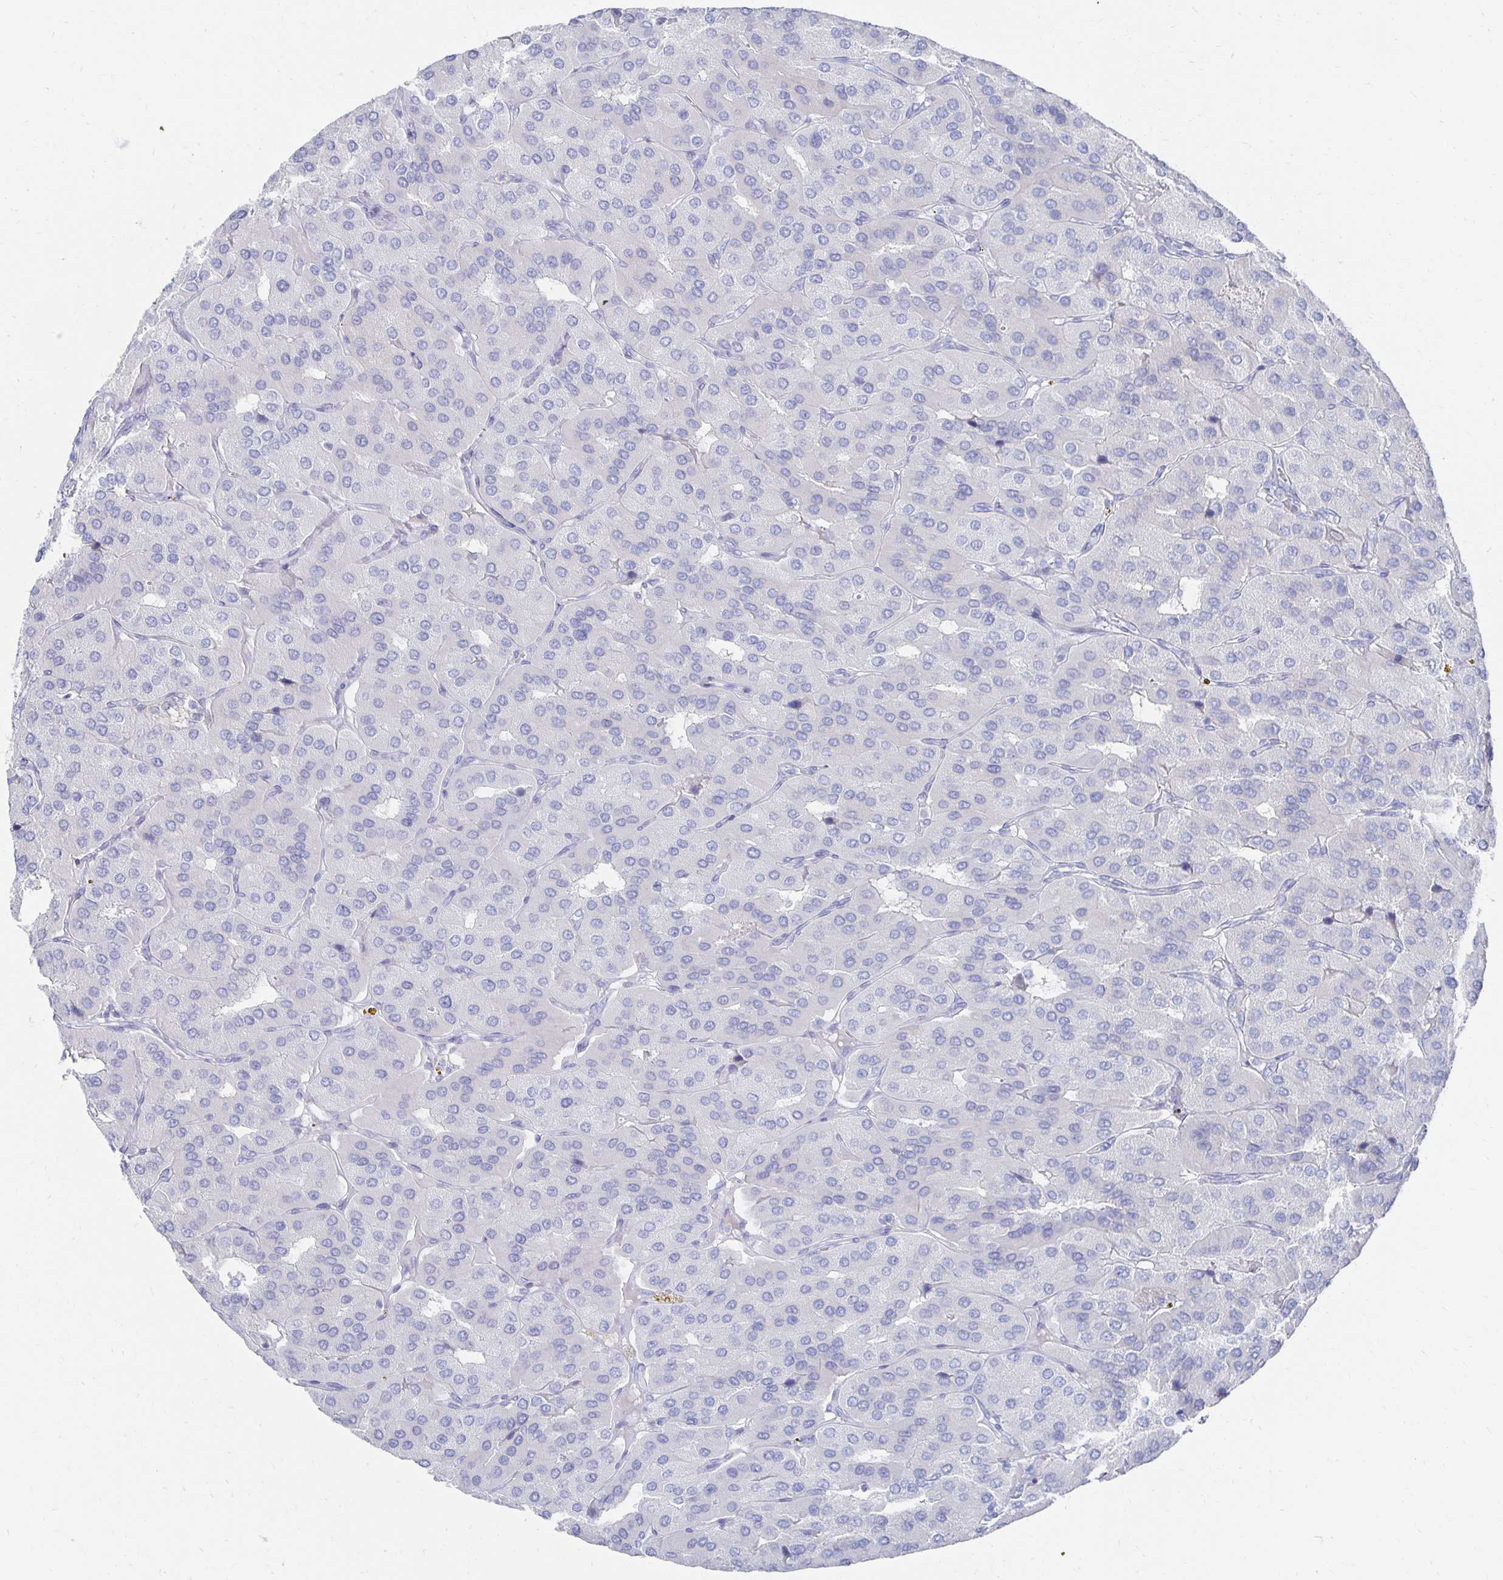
{"staining": {"intensity": "negative", "quantity": "none", "location": "none"}, "tissue": "parathyroid gland", "cell_type": "Glandular cells", "image_type": "normal", "snomed": [{"axis": "morphology", "description": "Normal tissue, NOS"}, {"axis": "morphology", "description": "Adenoma, NOS"}, {"axis": "topography", "description": "Parathyroid gland"}], "caption": "Glandular cells show no significant protein positivity in normal parathyroid gland. (DAB (3,3'-diaminobenzidine) immunohistochemistry, high magnification).", "gene": "PRDM7", "patient": {"sex": "female", "age": 86}}